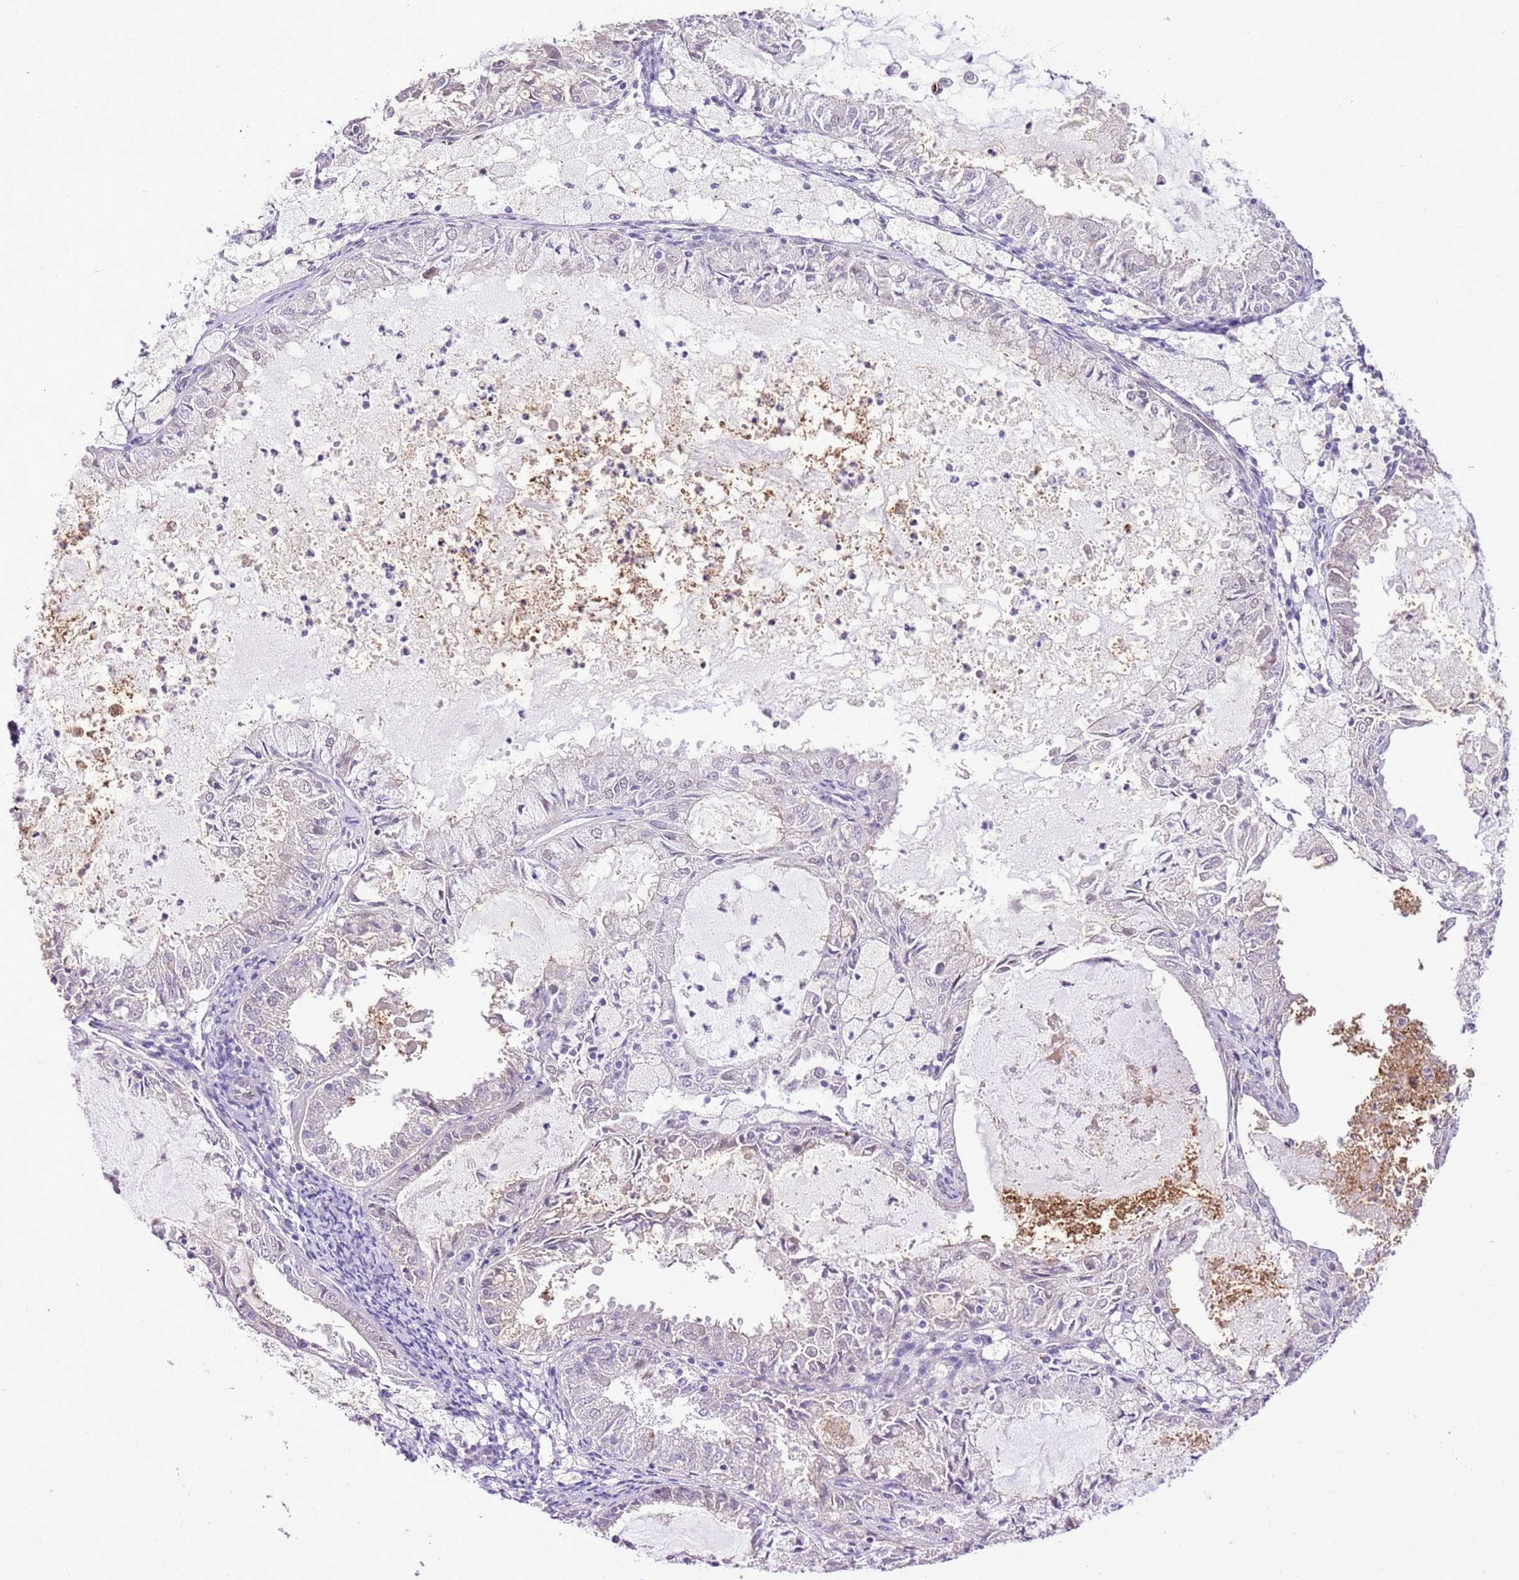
{"staining": {"intensity": "negative", "quantity": "none", "location": "none"}, "tissue": "endometrial cancer", "cell_type": "Tumor cells", "image_type": "cancer", "snomed": [{"axis": "morphology", "description": "Adenocarcinoma, NOS"}, {"axis": "topography", "description": "Endometrium"}], "caption": "Tumor cells are negative for brown protein staining in endometrial adenocarcinoma.", "gene": "NACC2", "patient": {"sex": "female", "age": 57}}